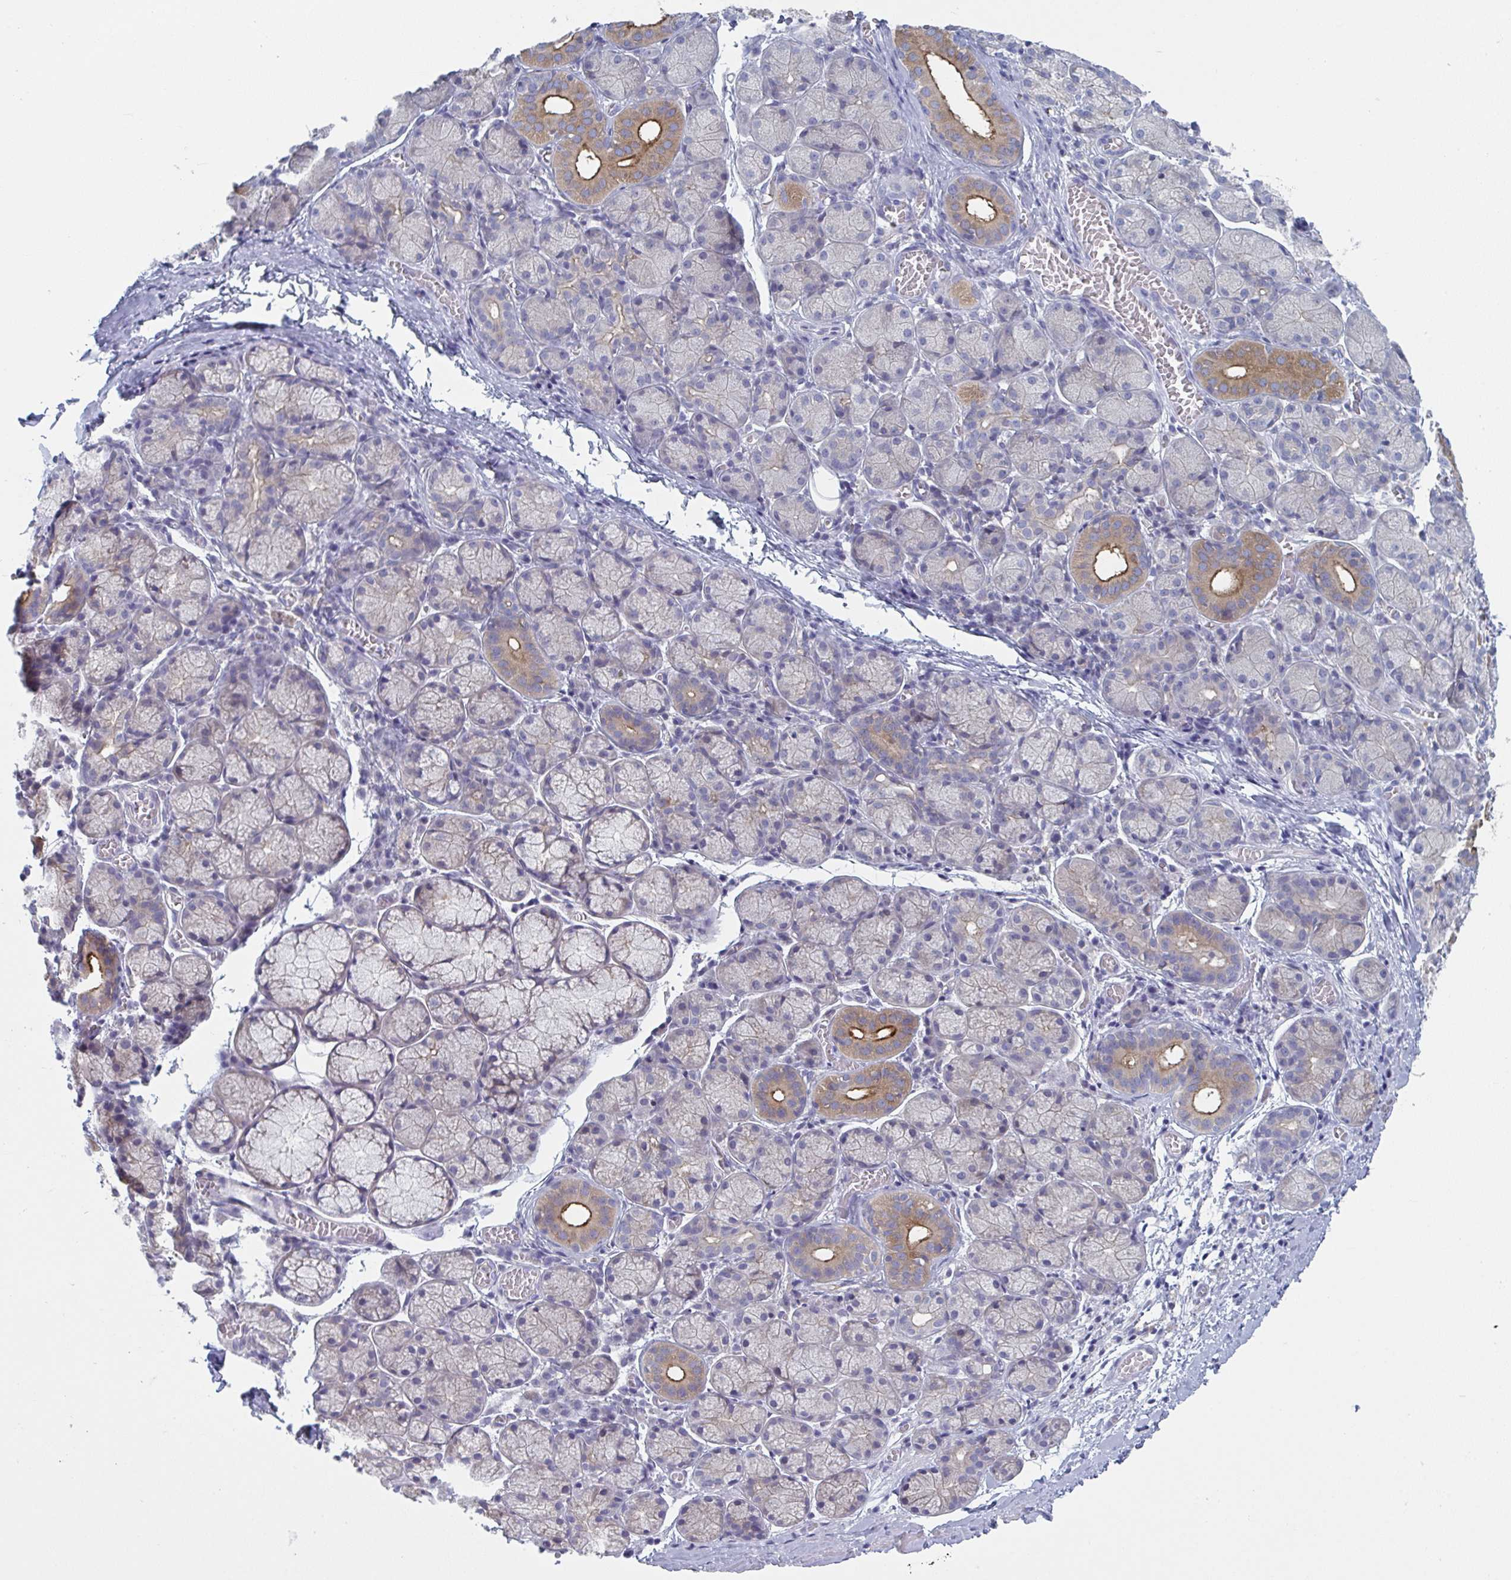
{"staining": {"intensity": "moderate", "quantity": "<25%", "location": "cytoplasmic/membranous"}, "tissue": "salivary gland", "cell_type": "Glandular cells", "image_type": "normal", "snomed": [{"axis": "morphology", "description": "Normal tissue, NOS"}, {"axis": "topography", "description": "Salivary gland"}], "caption": "Salivary gland stained for a protein exhibits moderate cytoplasmic/membranous positivity in glandular cells. (Stains: DAB (3,3'-diaminobenzidine) in brown, nuclei in blue, Microscopy: brightfield microscopy at high magnification).", "gene": "NIPSNAP1", "patient": {"sex": "female", "age": 24}}